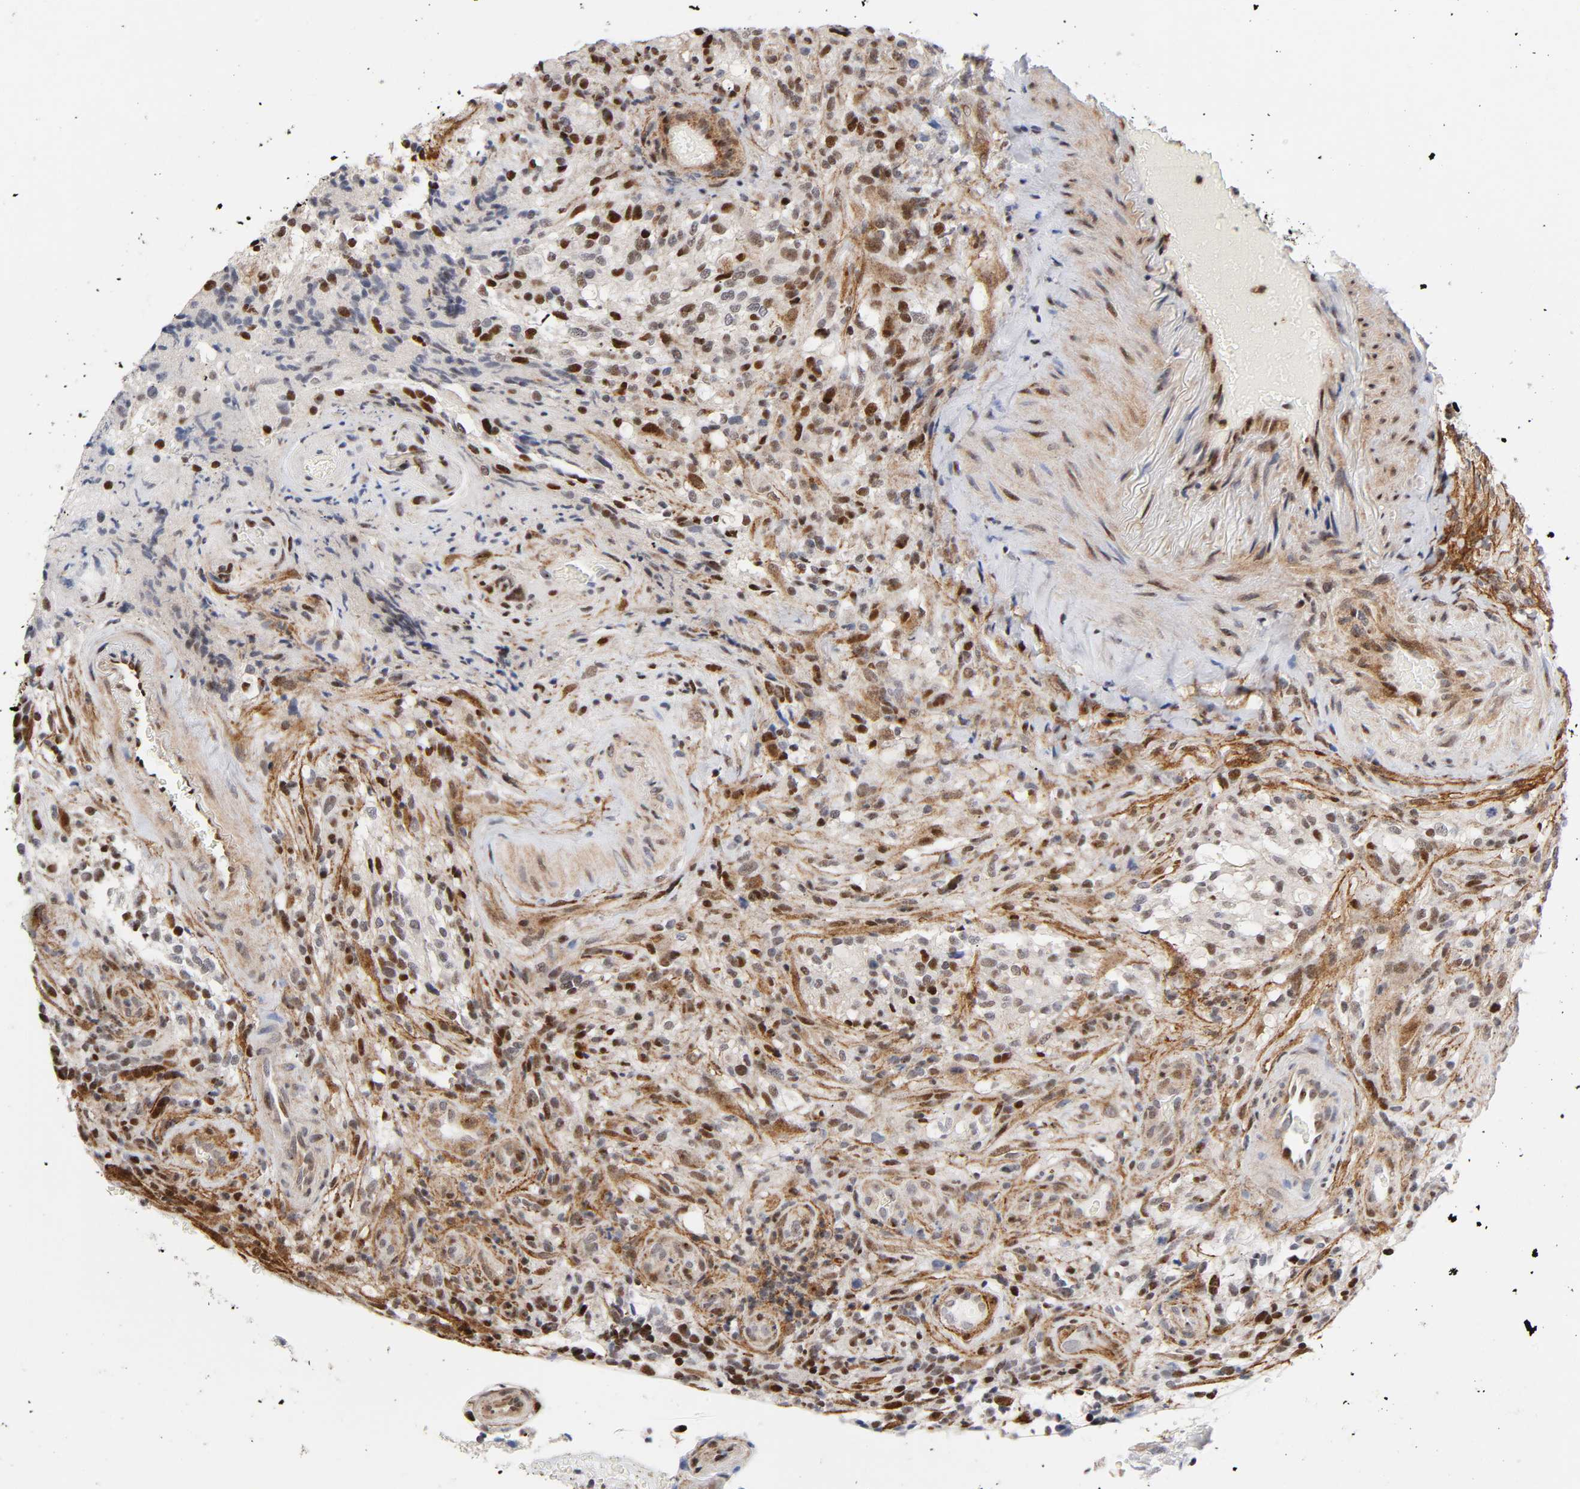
{"staining": {"intensity": "strong", "quantity": "25%-75%", "location": "nuclear"}, "tissue": "glioma", "cell_type": "Tumor cells", "image_type": "cancer", "snomed": [{"axis": "morphology", "description": "Normal tissue, NOS"}, {"axis": "morphology", "description": "Glioma, malignant, High grade"}, {"axis": "topography", "description": "Cerebral cortex"}], "caption": "A photomicrograph of human malignant glioma (high-grade) stained for a protein exhibits strong nuclear brown staining in tumor cells. Ihc stains the protein of interest in brown and the nuclei are stained blue.", "gene": "STK38", "patient": {"sex": "male", "age": 75}}